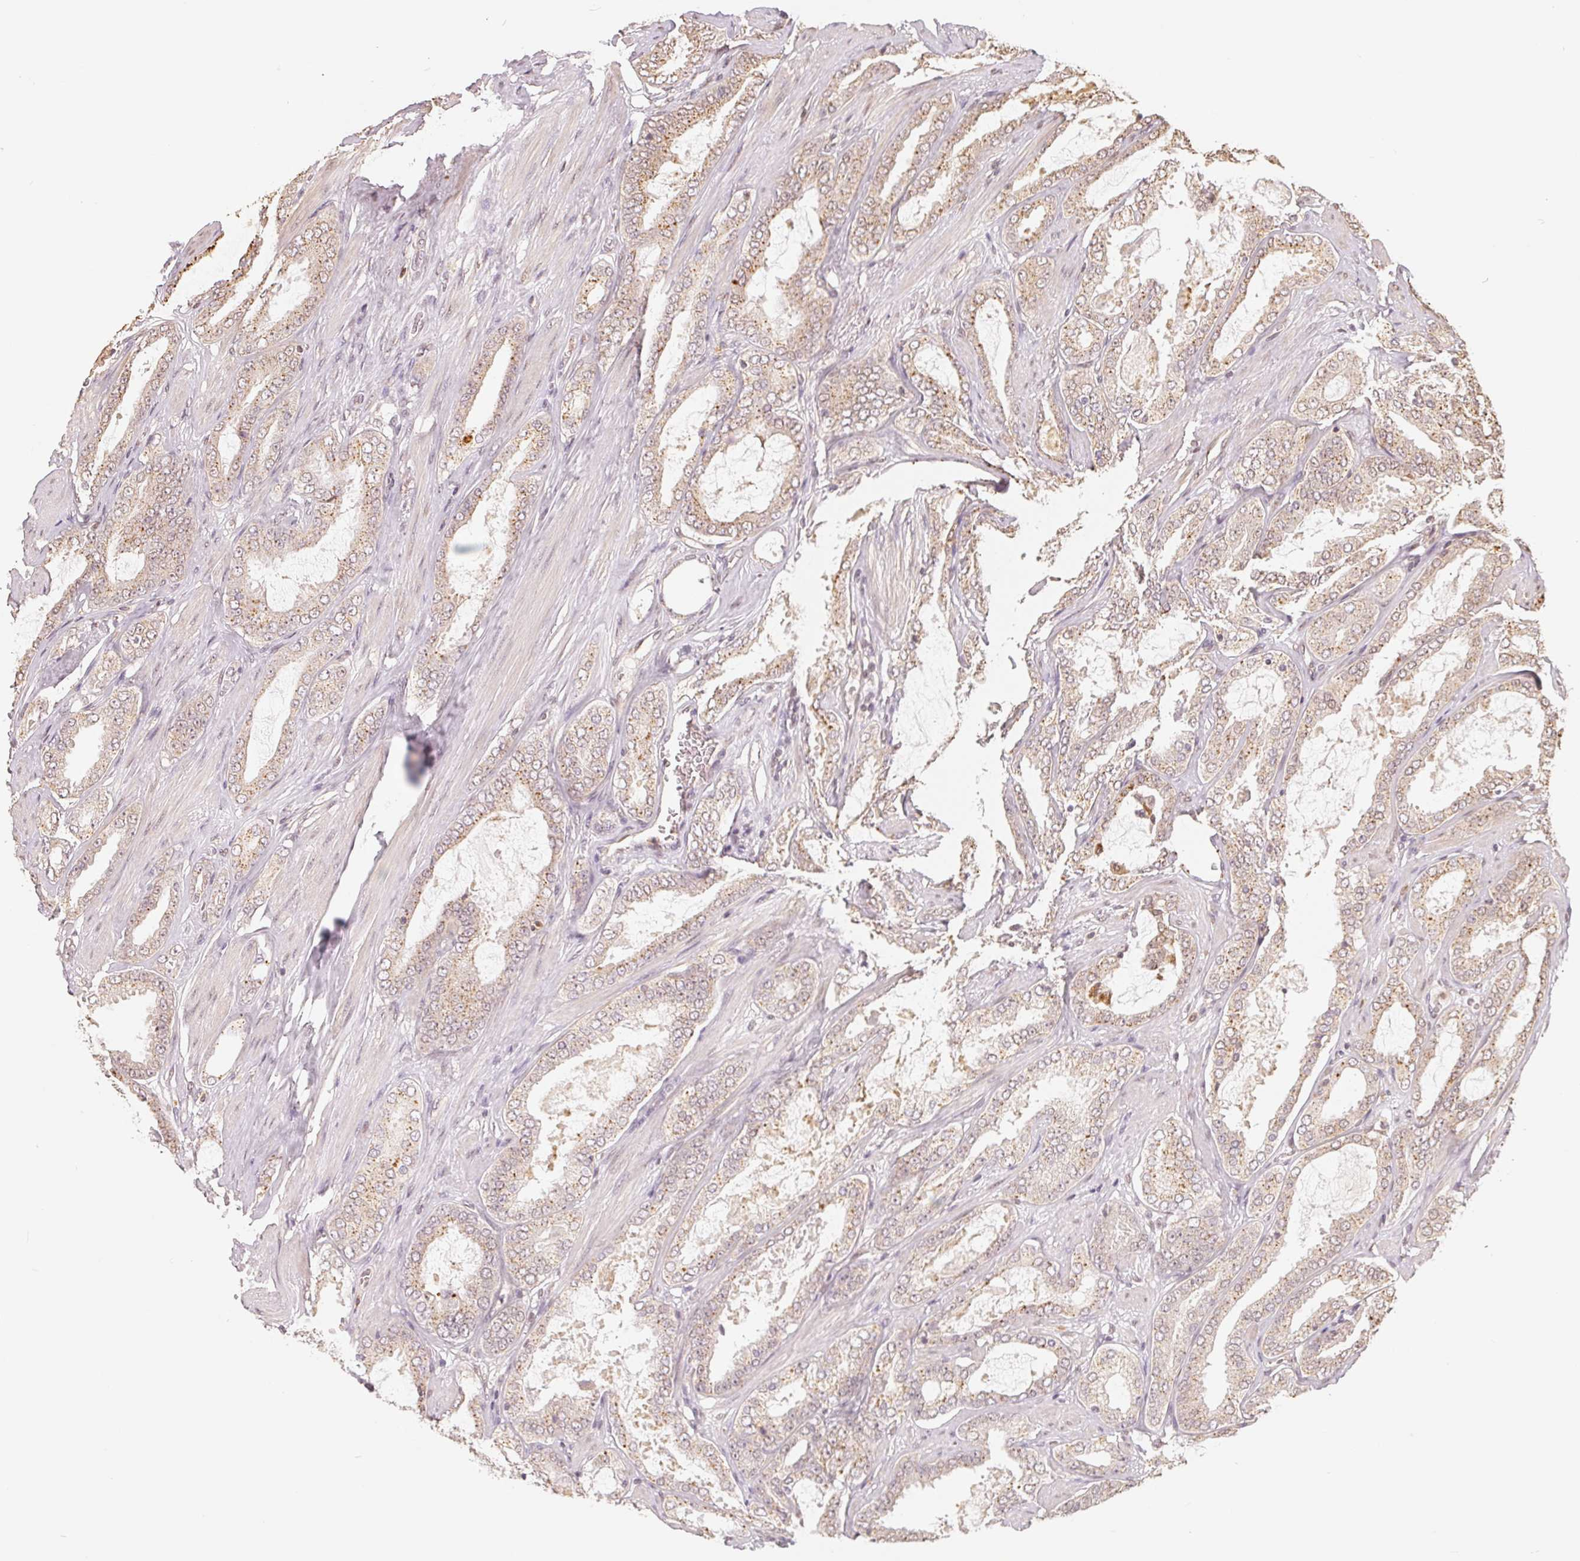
{"staining": {"intensity": "weak", "quantity": "25%-75%", "location": "cytoplasmic/membranous"}, "tissue": "prostate cancer", "cell_type": "Tumor cells", "image_type": "cancer", "snomed": [{"axis": "morphology", "description": "Adenocarcinoma, High grade"}, {"axis": "topography", "description": "Prostate"}], "caption": "The histopathology image demonstrates a brown stain indicating the presence of a protein in the cytoplasmic/membranous of tumor cells in adenocarcinoma (high-grade) (prostate).", "gene": "GUSB", "patient": {"sex": "male", "age": 63}}